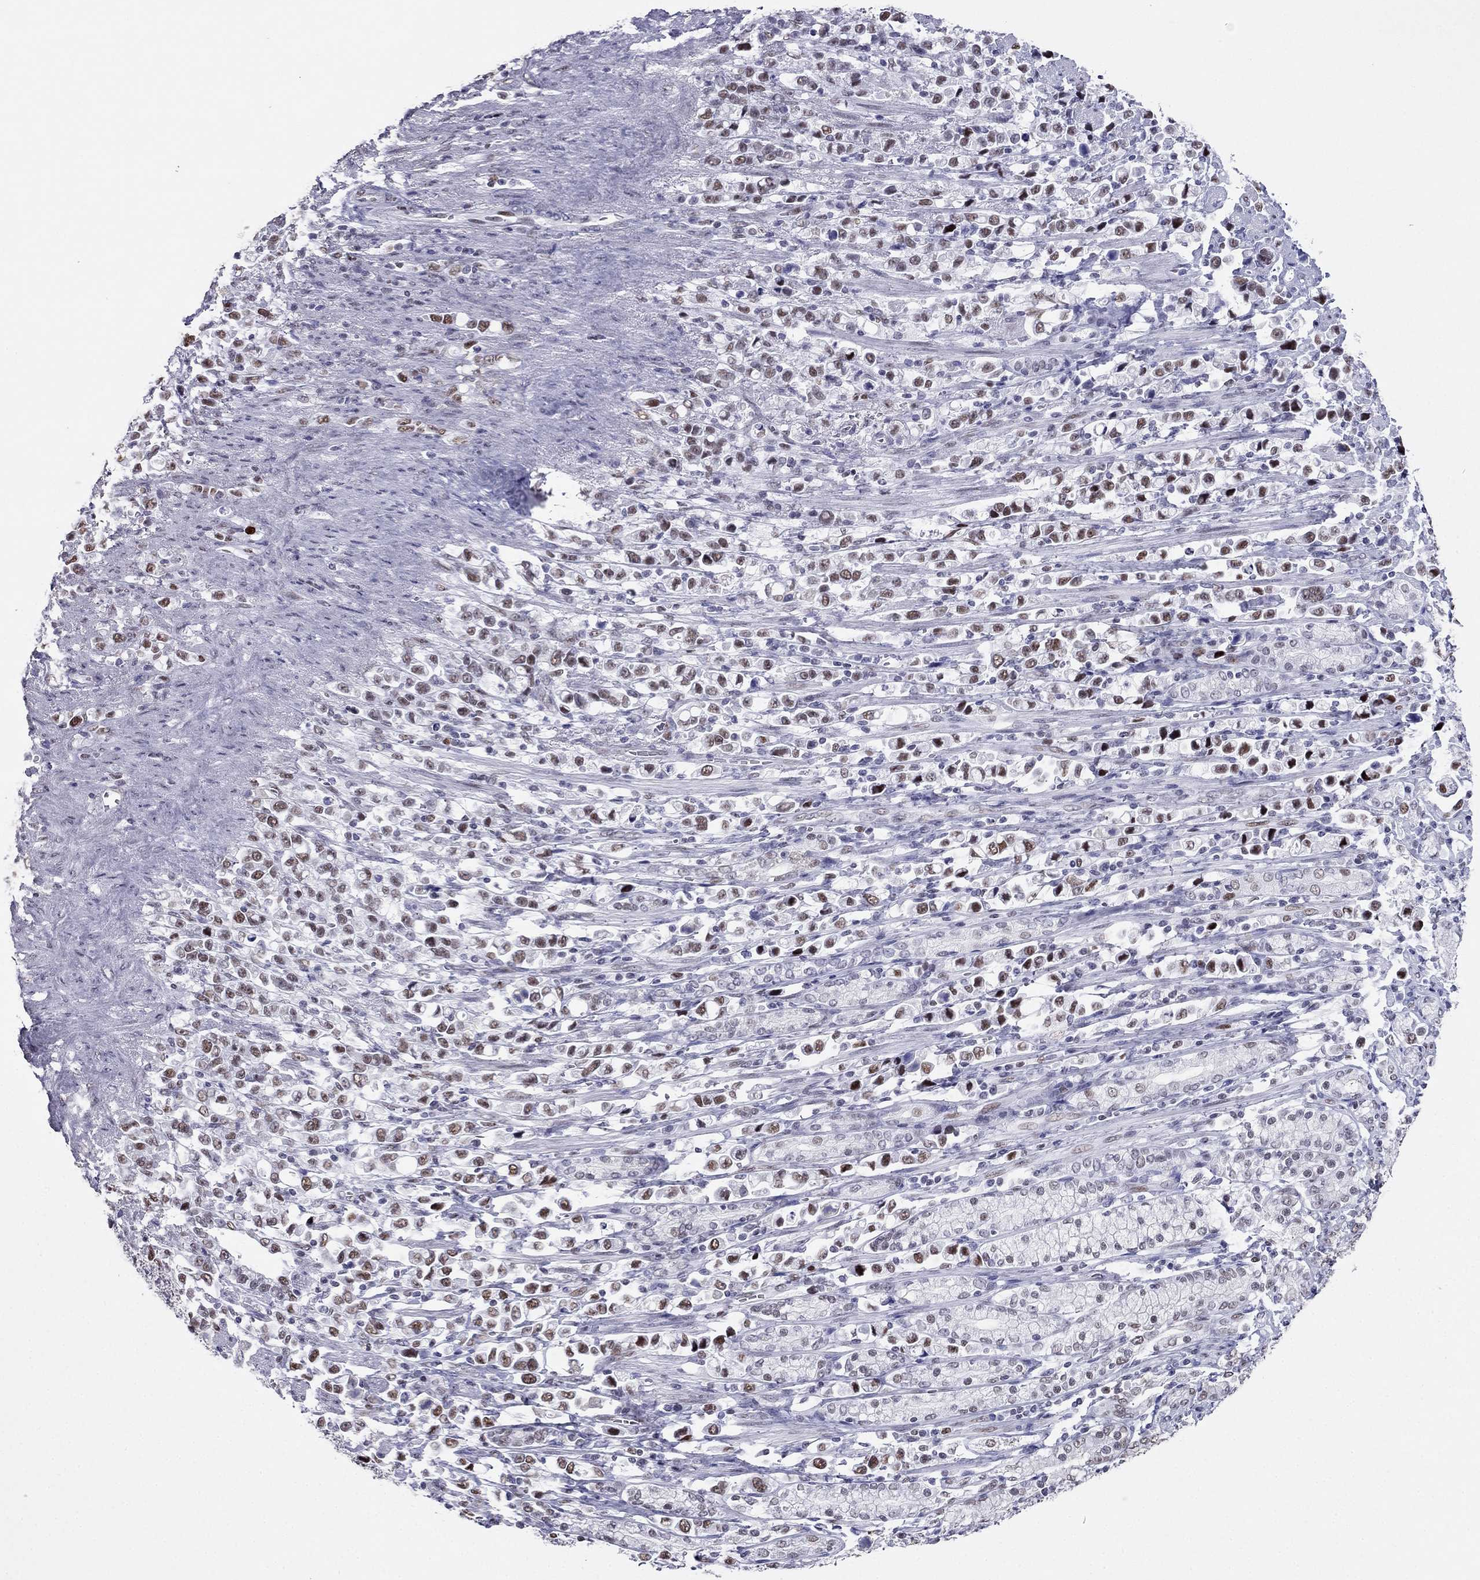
{"staining": {"intensity": "strong", "quantity": "25%-75%", "location": "nuclear"}, "tissue": "stomach cancer", "cell_type": "Tumor cells", "image_type": "cancer", "snomed": [{"axis": "morphology", "description": "Adenocarcinoma, NOS"}, {"axis": "topography", "description": "Stomach"}], "caption": "The image reveals immunohistochemical staining of adenocarcinoma (stomach). There is strong nuclear positivity is seen in about 25%-75% of tumor cells. (DAB IHC with brightfield microscopy, high magnification).", "gene": "PPM1G", "patient": {"sex": "male", "age": 63}}